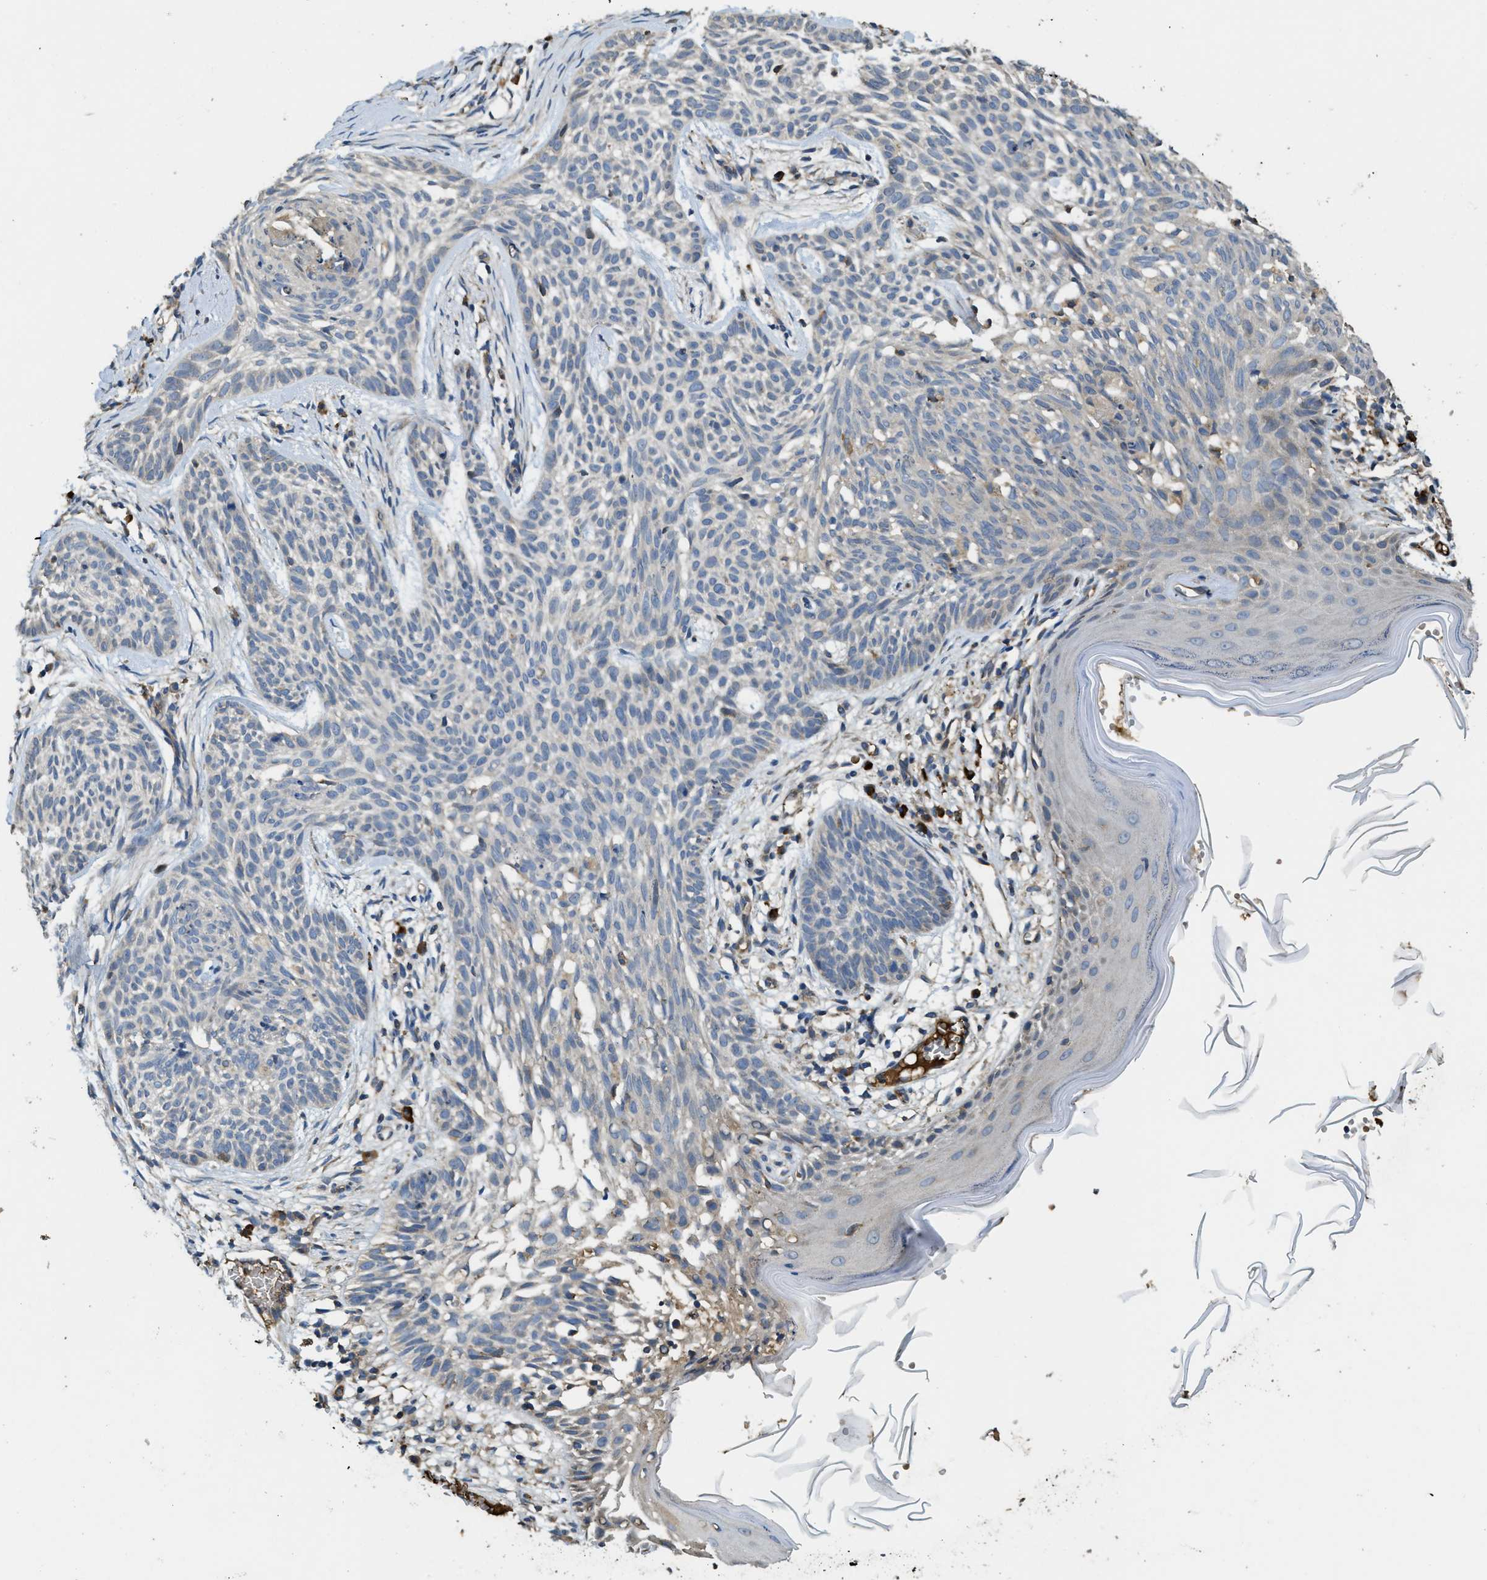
{"staining": {"intensity": "weak", "quantity": "<25%", "location": "cytoplasmic/membranous"}, "tissue": "skin cancer", "cell_type": "Tumor cells", "image_type": "cancer", "snomed": [{"axis": "morphology", "description": "Basal cell carcinoma"}, {"axis": "topography", "description": "Skin"}], "caption": "Tumor cells are negative for brown protein staining in skin cancer.", "gene": "RIPK2", "patient": {"sex": "female", "age": 59}}